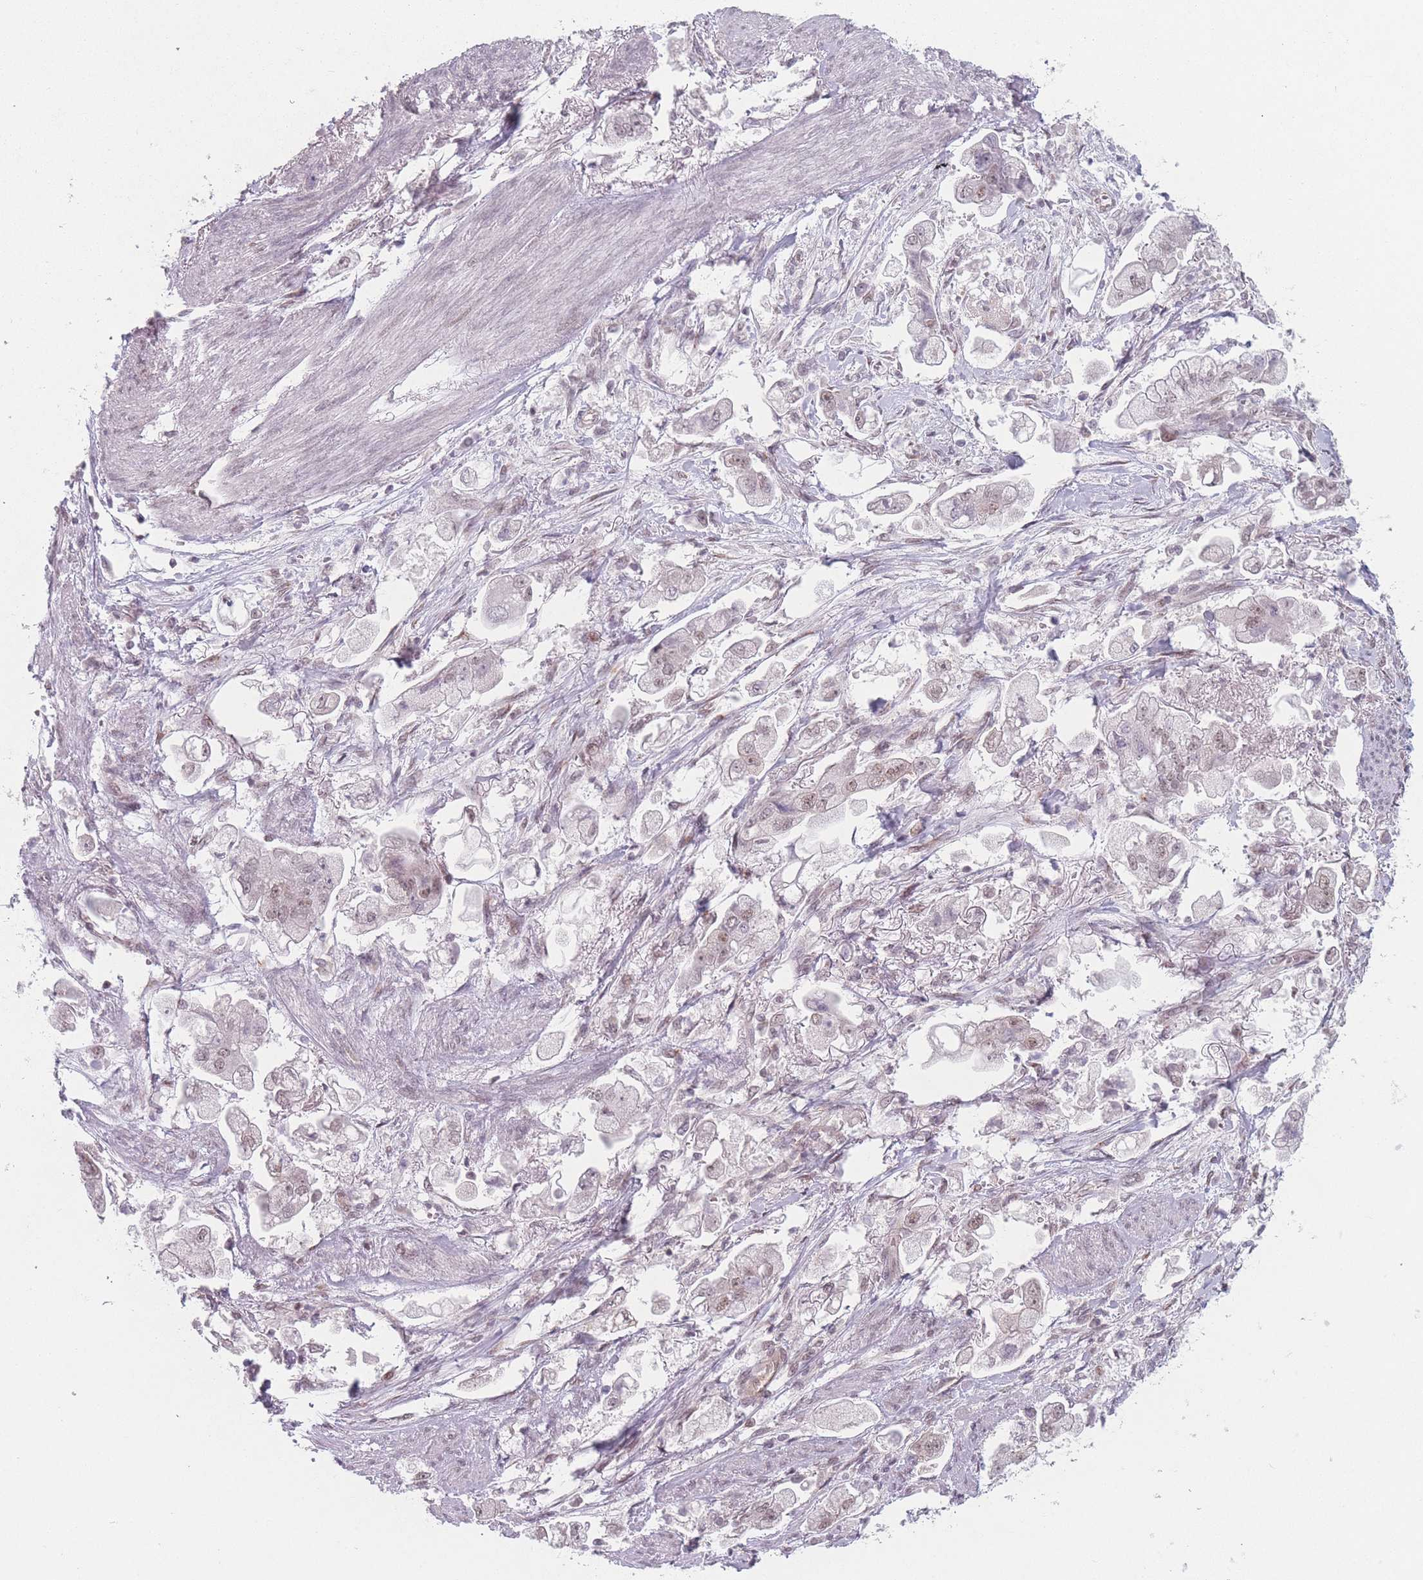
{"staining": {"intensity": "weak", "quantity": "<25%", "location": "nuclear"}, "tissue": "stomach cancer", "cell_type": "Tumor cells", "image_type": "cancer", "snomed": [{"axis": "morphology", "description": "Adenocarcinoma, NOS"}, {"axis": "topography", "description": "Stomach"}], "caption": "A micrograph of stomach cancer stained for a protein demonstrates no brown staining in tumor cells.", "gene": "ZC3H14", "patient": {"sex": "male", "age": 62}}